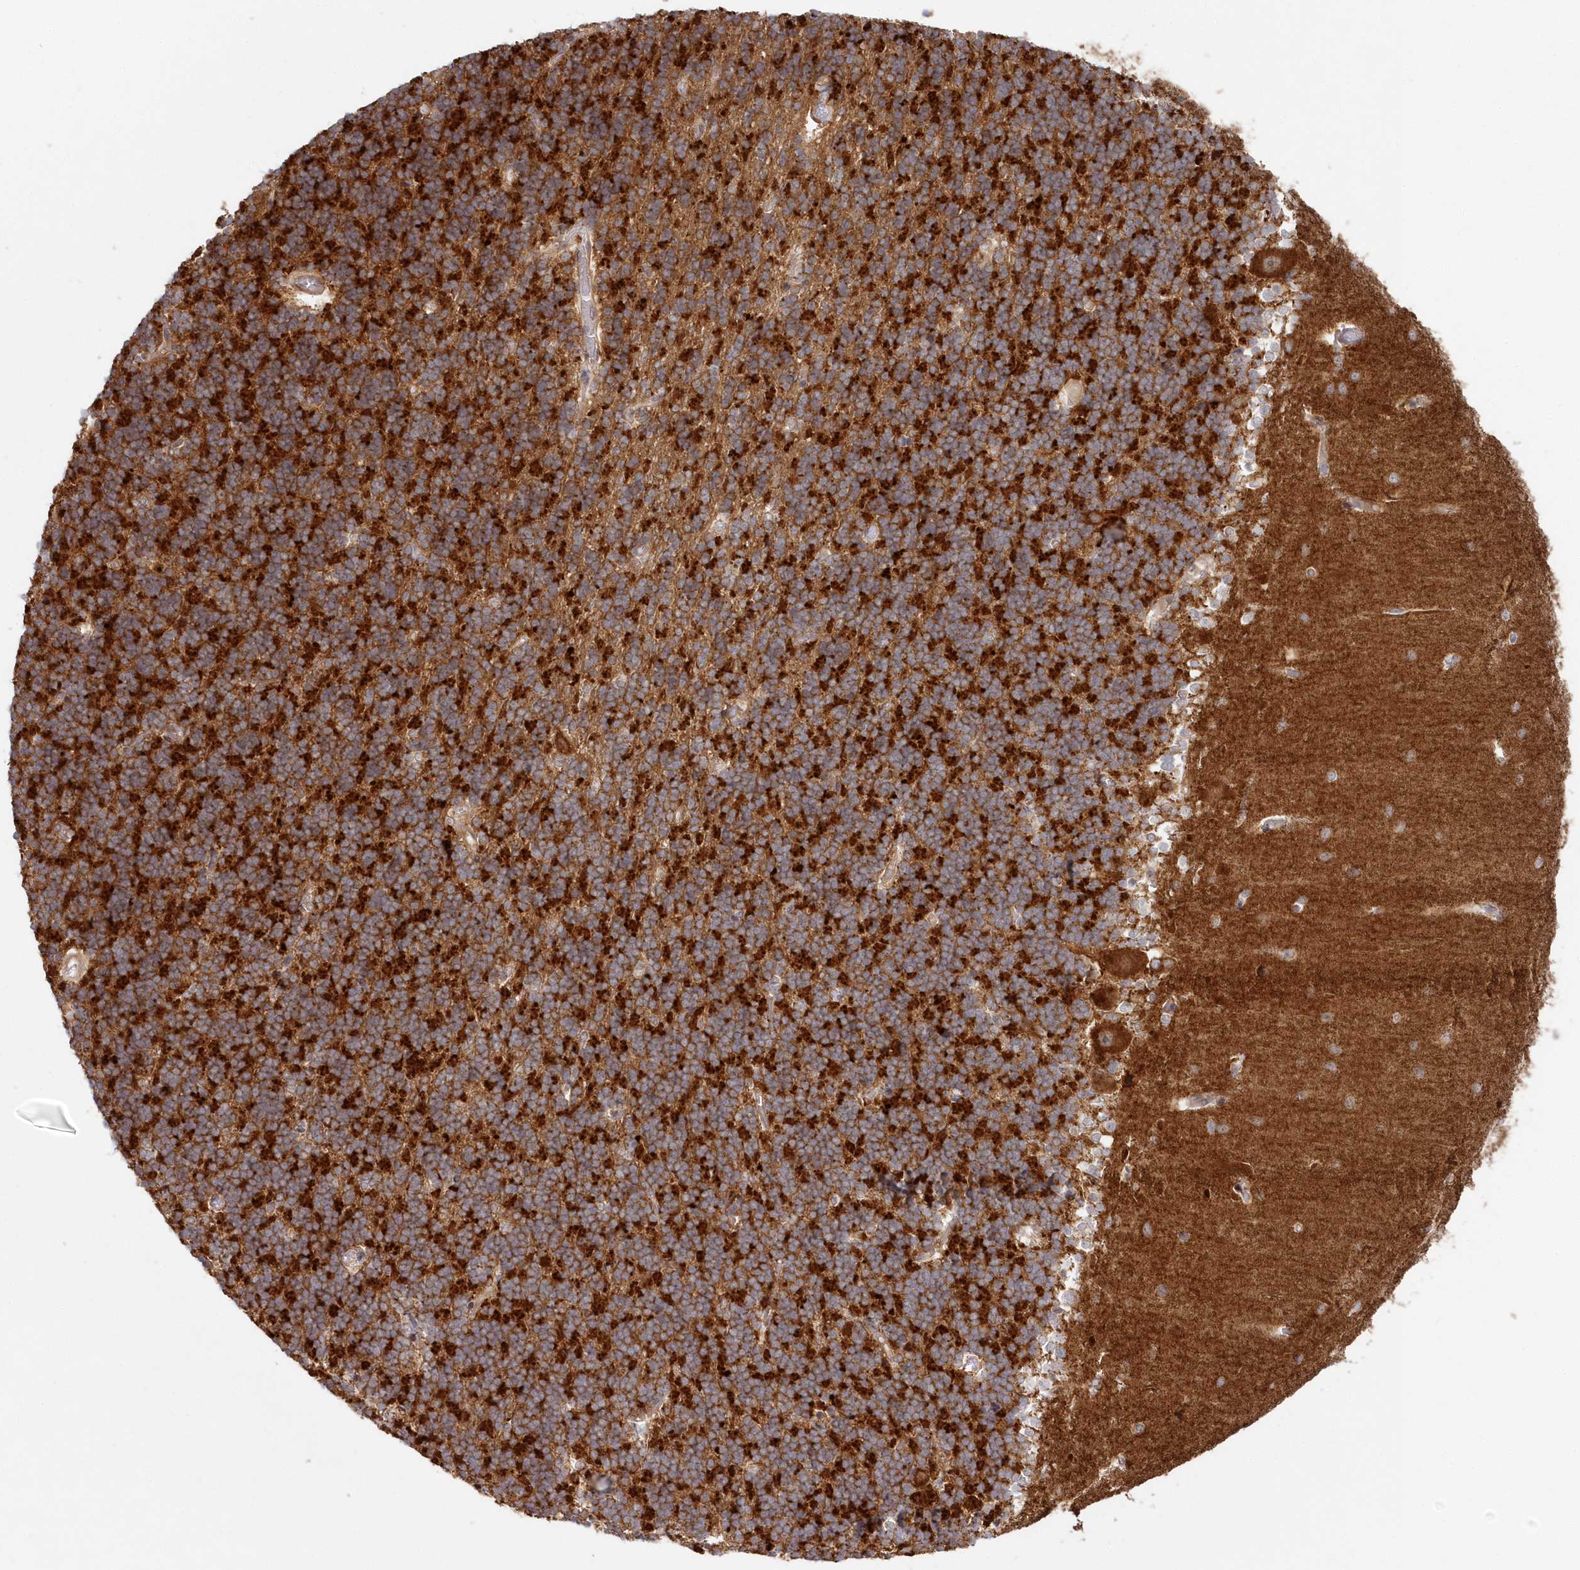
{"staining": {"intensity": "strong", "quantity": ">75%", "location": "cytoplasmic/membranous"}, "tissue": "cerebellum", "cell_type": "Cells in granular layer", "image_type": "normal", "snomed": [{"axis": "morphology", "description": "Normal tissue, NOS"}, {"axis": "topography", "description": "Cerebellum"}], "caption": "Immunohistochemistry of benign cerebellum demonstrates high levels of strong cytoplasmic/membranous expression in about >75% of cells in granular layer.", "gene": "GBE1", "patient": {"sex": "male", "age": 37}}